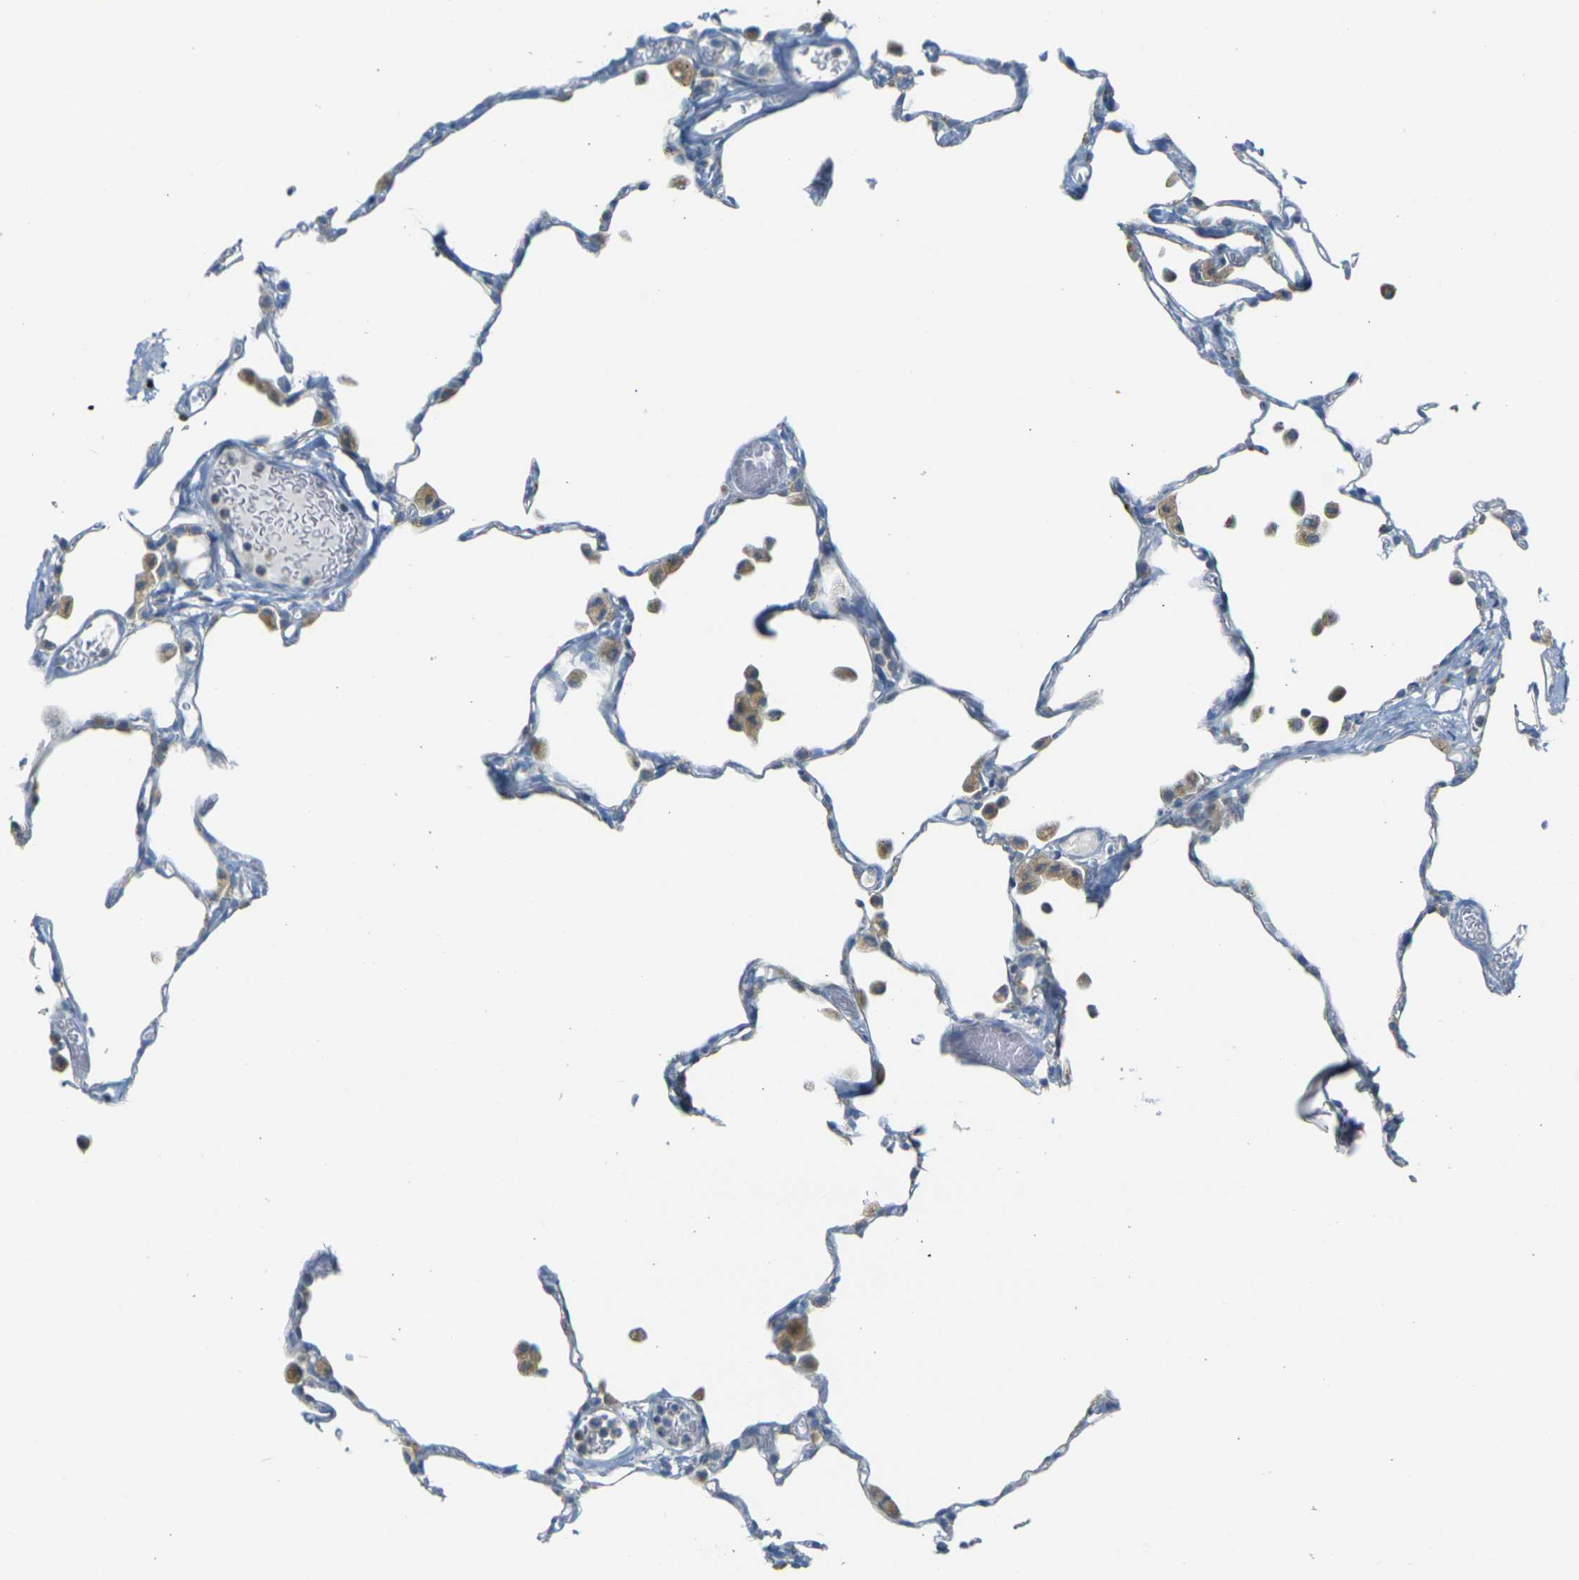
{"staining": {"intensity": "negative", "quantity": "none", "location": "none"}, "tissue": "lung", "cell_type": "Alveolar cells", "image_type": "normal", "snomed": [{"axis": "morphology", "description": "Normal tissue, NOS"}, {"axis": "topography", "description": "Lung"}], "caption": "IHC micrograph of benign lung stained for a protein (brown), which demonstrates no expression in alveolar cells.", "gene": "PARD6B", "patient": {"sex": "female", "age": 49}}